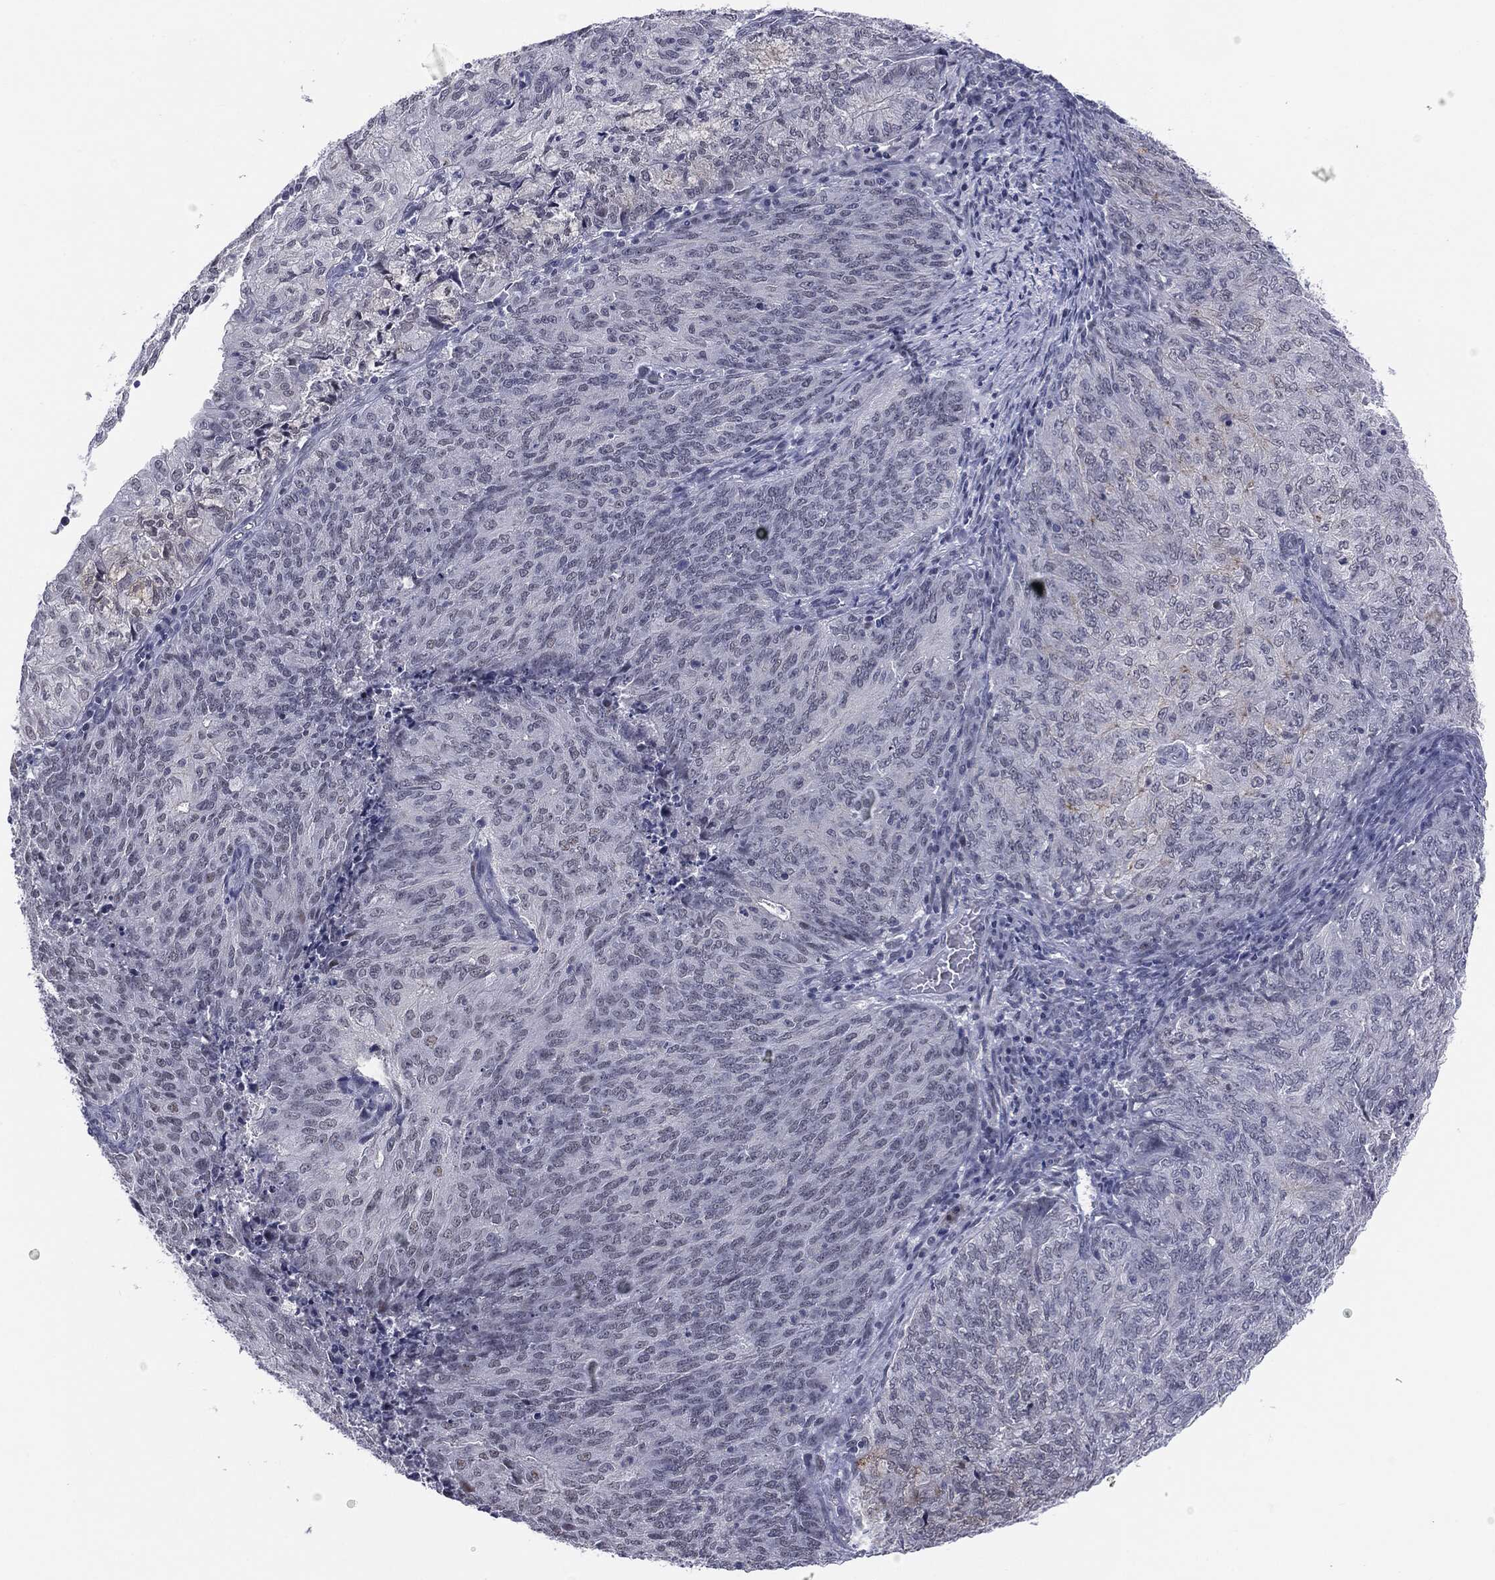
{"staining": {"intensity": "negative", "quantity": "none", "location": "none"}, "tissue": "endometrial cancer", "cell_type": "Tumor cells", "image_type": "cancer", "snomed": [{"axis": "morphology", "description": "Adenocarcinoma, NOS"}, {"axis": "topography", "description": "Endometrium"}], "caption": "IHC of endometrial cancer shows no positivity in tumor cells.", "gene": "SLC5A5", "patient": {"sex": "female", "age": 82}}